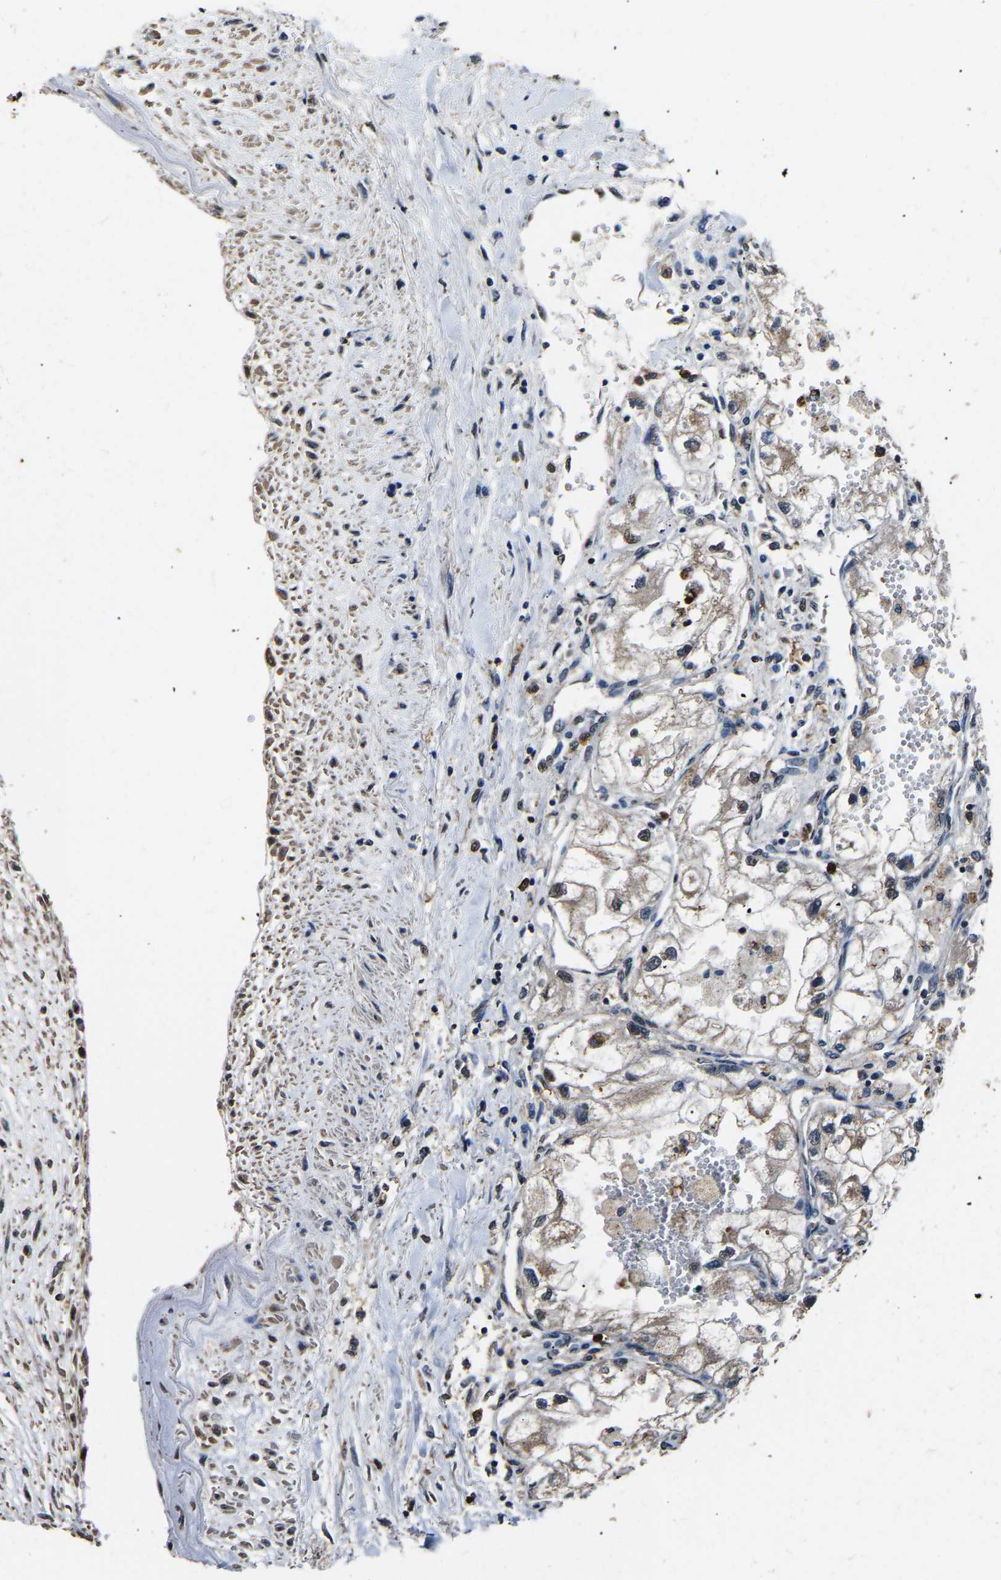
{"staining": {"intensity": "negative", "quantity": "none", "location": "none"}, "tissue": "renal cancer", "cell_type": "Tumor cells", "image_type": "cancer", "snomed": [{"axis": "morphology", "description": "Adenocarcinoma, NOS"}, {"axis": "topography", "description": "Kidney"}], "caption": "This is an immunohistochemistry (IHC) image of adenocarcinoma (renal). There is no positivity in tumor cells.", "gene": "SAFB", "patient": {"sex": "female", "age": 70}}